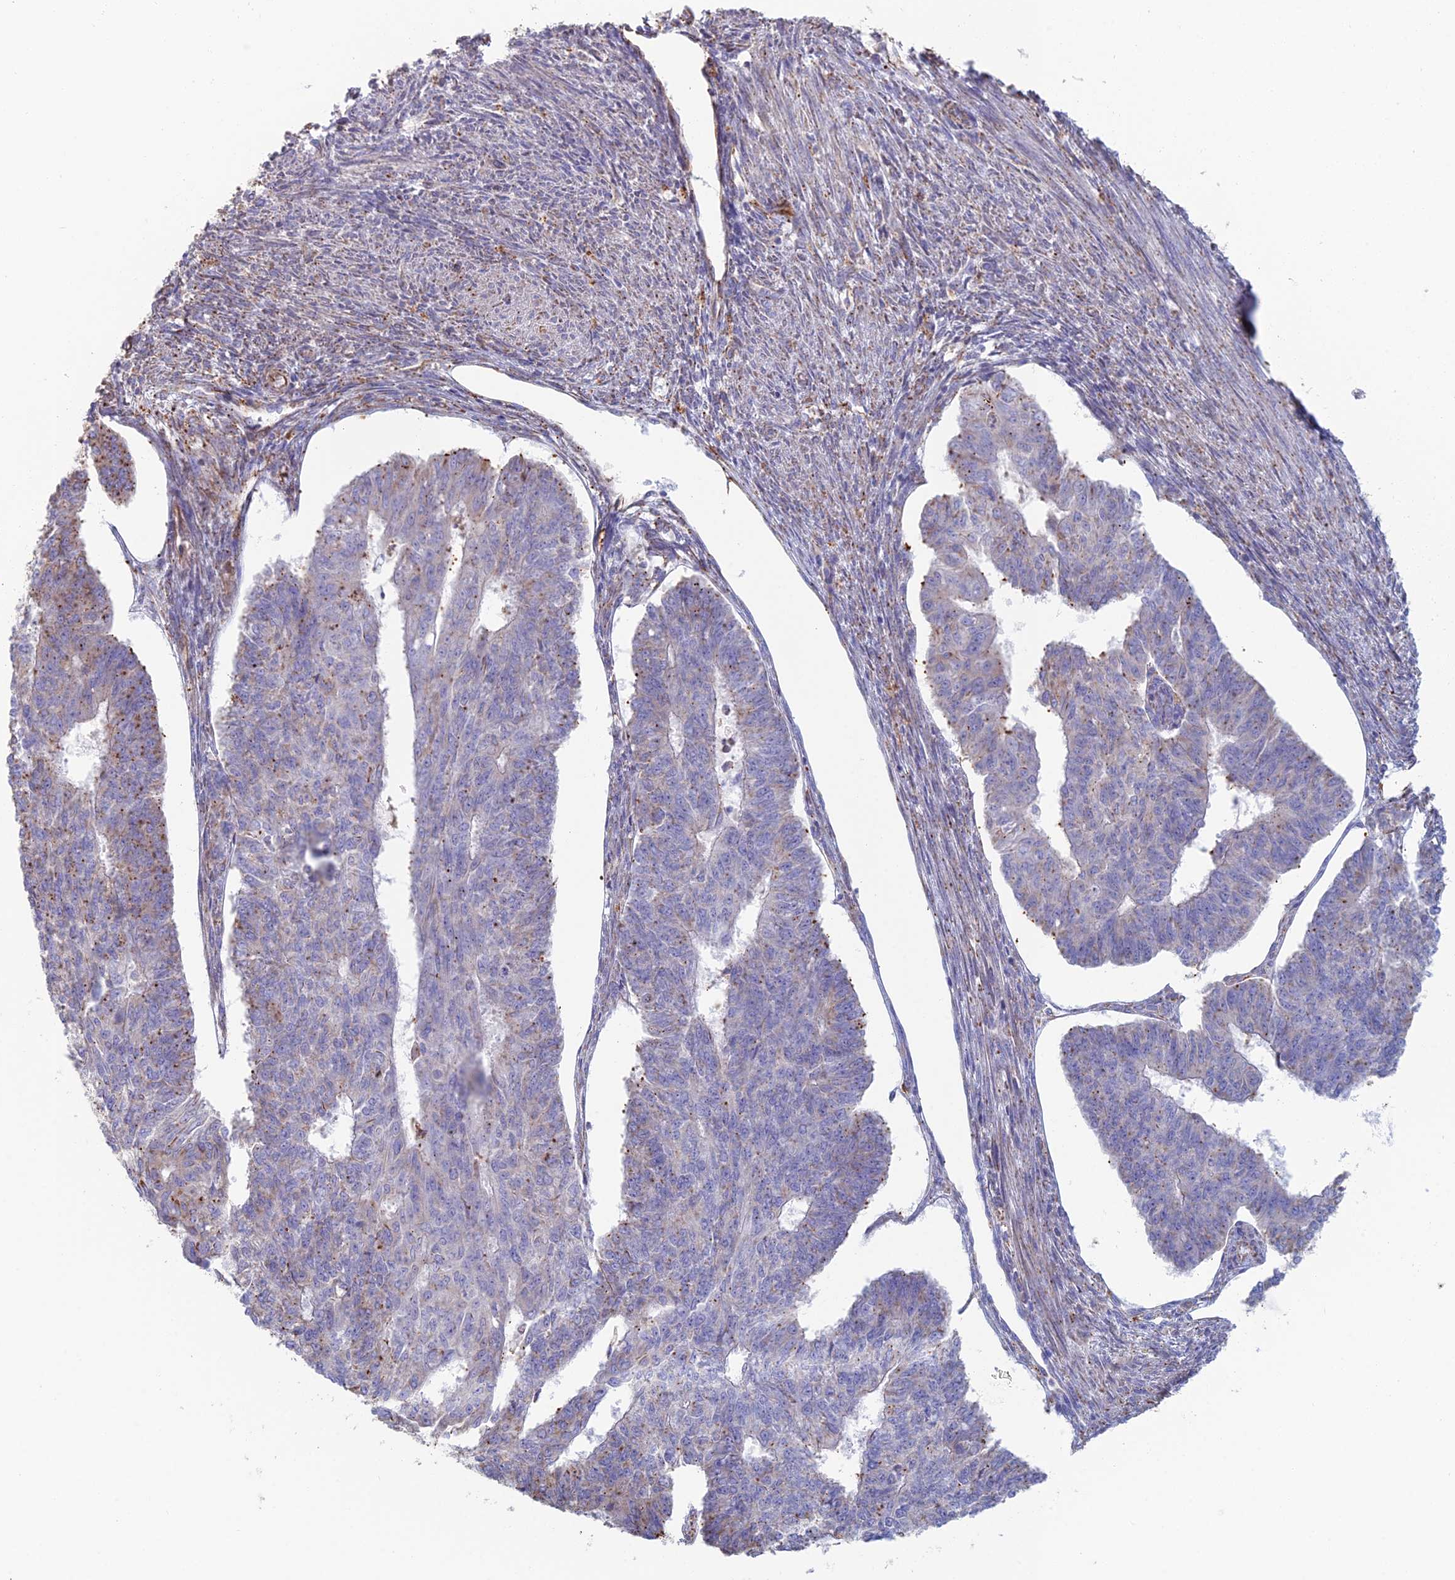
{"staining": {"intensity": "weak", "quantity": "25%-75%", "location": "cytoplasmic/membranous"}, "tissue": "endometrial cancer", "cell_type": "Tumor cells", "image_type": "cancer", "snomed": [{"axis": "morphology", "description": "Adenocarcinoma, NOS"}, {"axis": "topography", "description": "Endometrium"}], "caption": "Immunohistochemical staining of human adenocarcinoma (endometrial) displays low levels of weak cytoplasmic/membranous staining in about 25%-75% of tumor cells. (Stains: DAB in brown, nuclei in blue, Microscopy: brightfield microscopy at high magnification).", "gene": "CLVS2", "patient": {"sex": "female", "age": 32}}